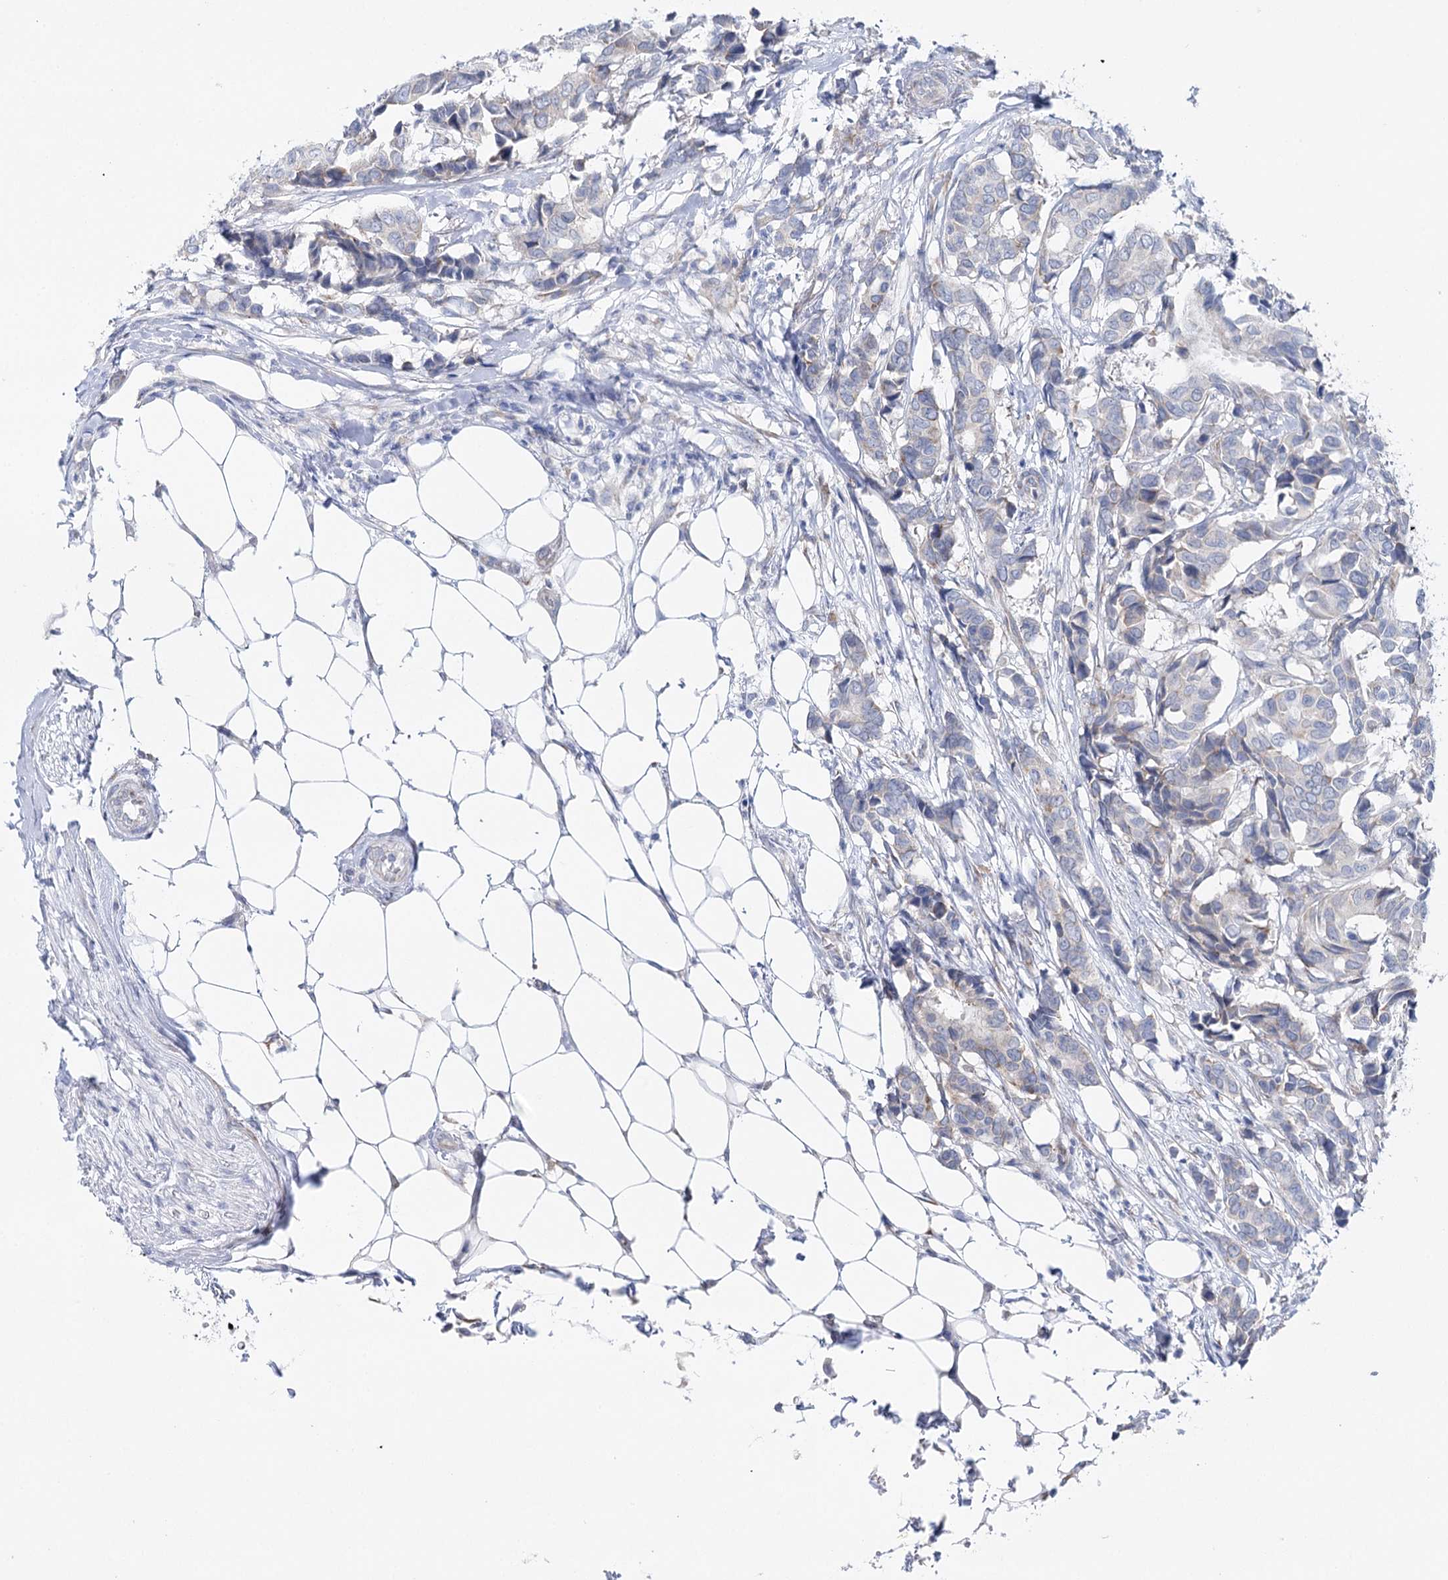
{"staining": {"intensity": "negative", "quantity": "none", "location": "none"}, "tissue": "breast cancer", "cell_type": "Tumor cells", "image_type": "cancer", "snomed": [{"axis": "morphology", "description": "Duct carcinoma"}, {"axis": "topography", "description": "Breast"}], "caption": "The micrograph displays no staining of tumor cells in breast cancer. (Immunohistochemistry, brightfield microscopy, high magnification).", "gene": "CSN3", "patient": {"sex": "female", "age": 87}}